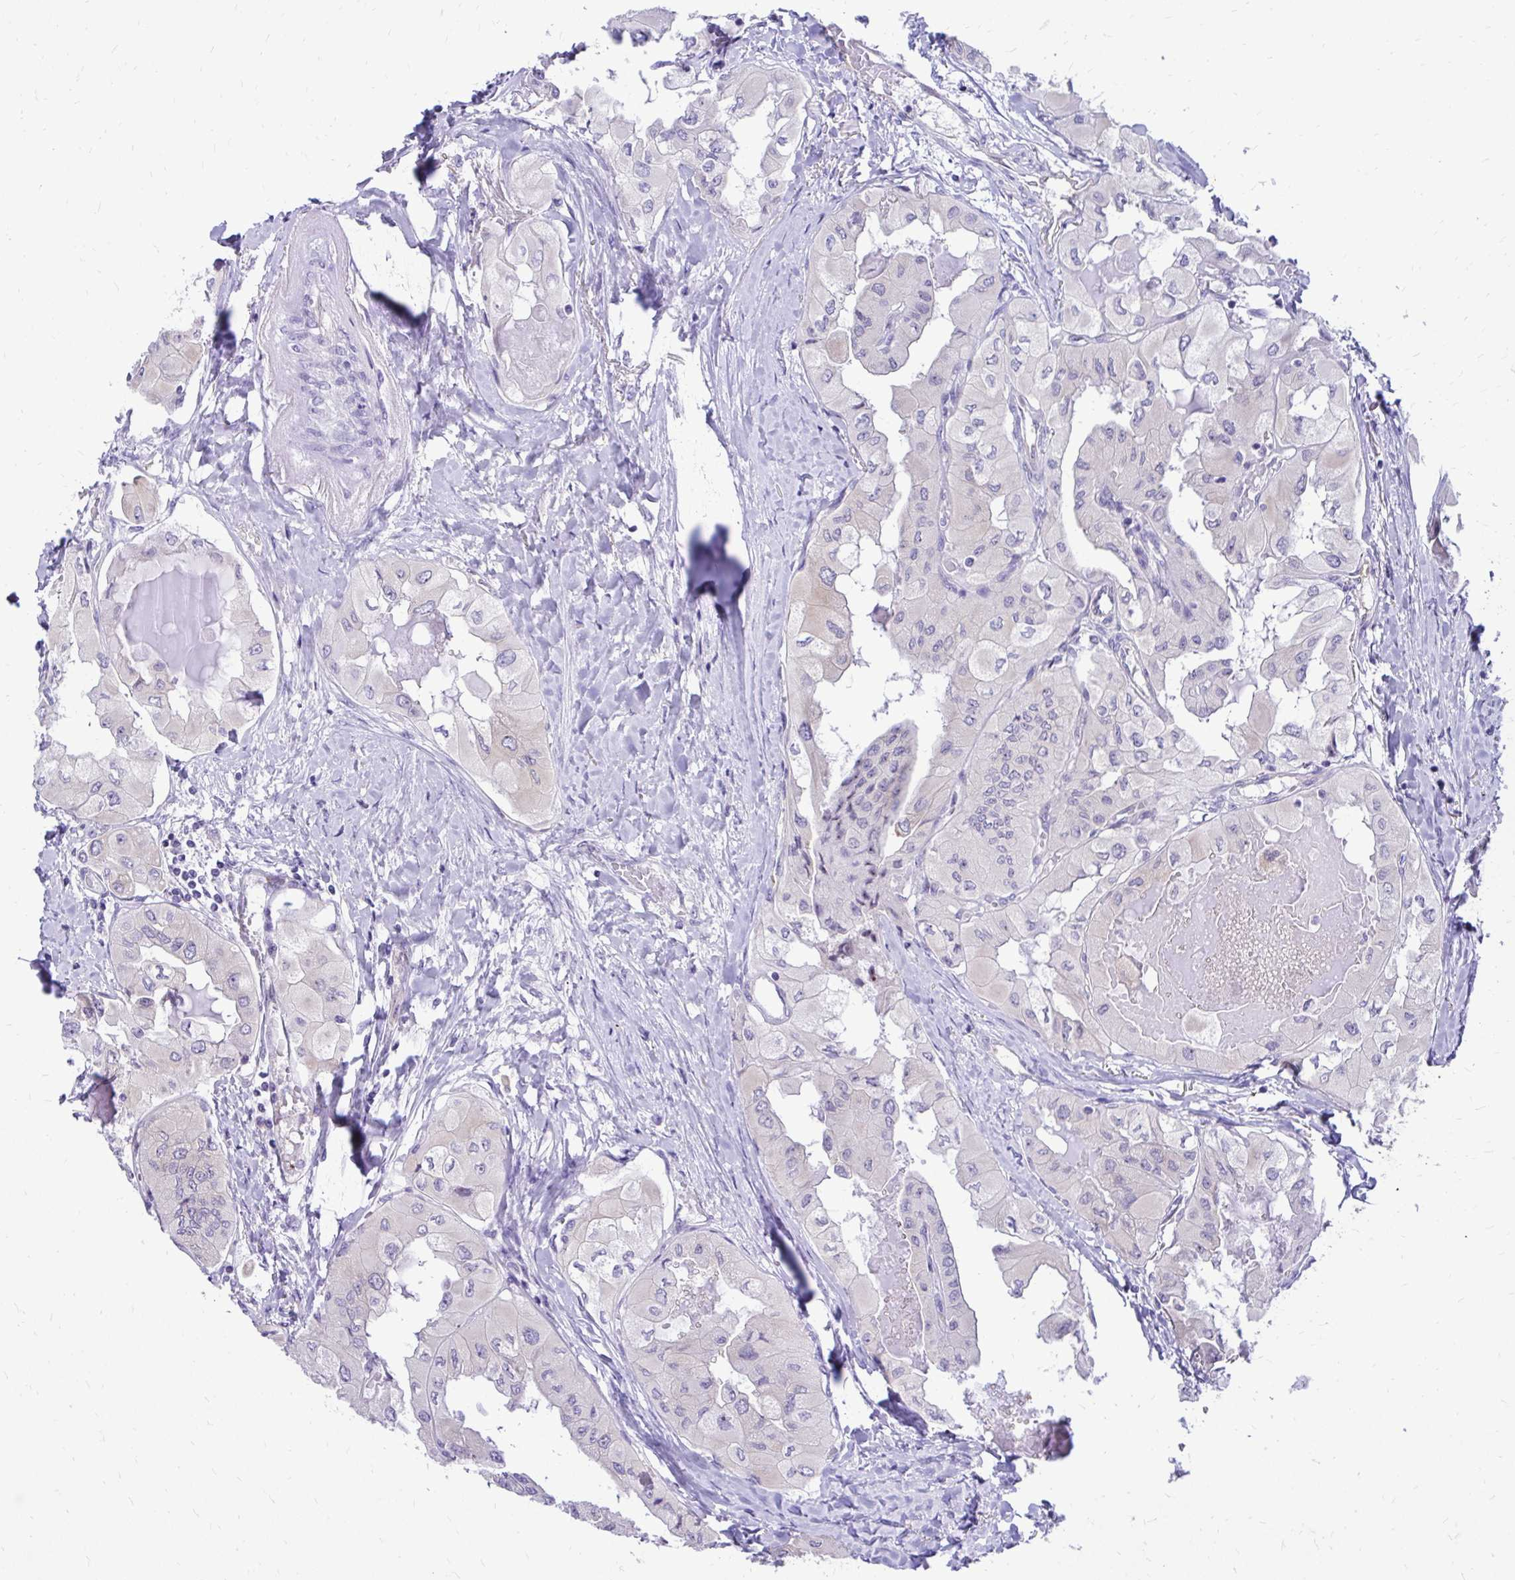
{"staining": {"intensity": "negative", "quantity": "none", "location": "none"}, "tissue": "thyroid cancer", "cell_type": "Tumor cells", "image_type": "cancer", "snomed": [{"axis": "morphology", "description": "Normal tissue, NOS"}, {"axis": "morphology", "description": "Papillary adenocarcinoma, NOS"}, {"axis": "topography", "description": "Thyroid gland"}], "caption": "There is no significant expression in tumor cells of papillary adenocarcinoma (thyroid).", "gene": "NIFK", "patient": {"sex": "female", "age": 59}}